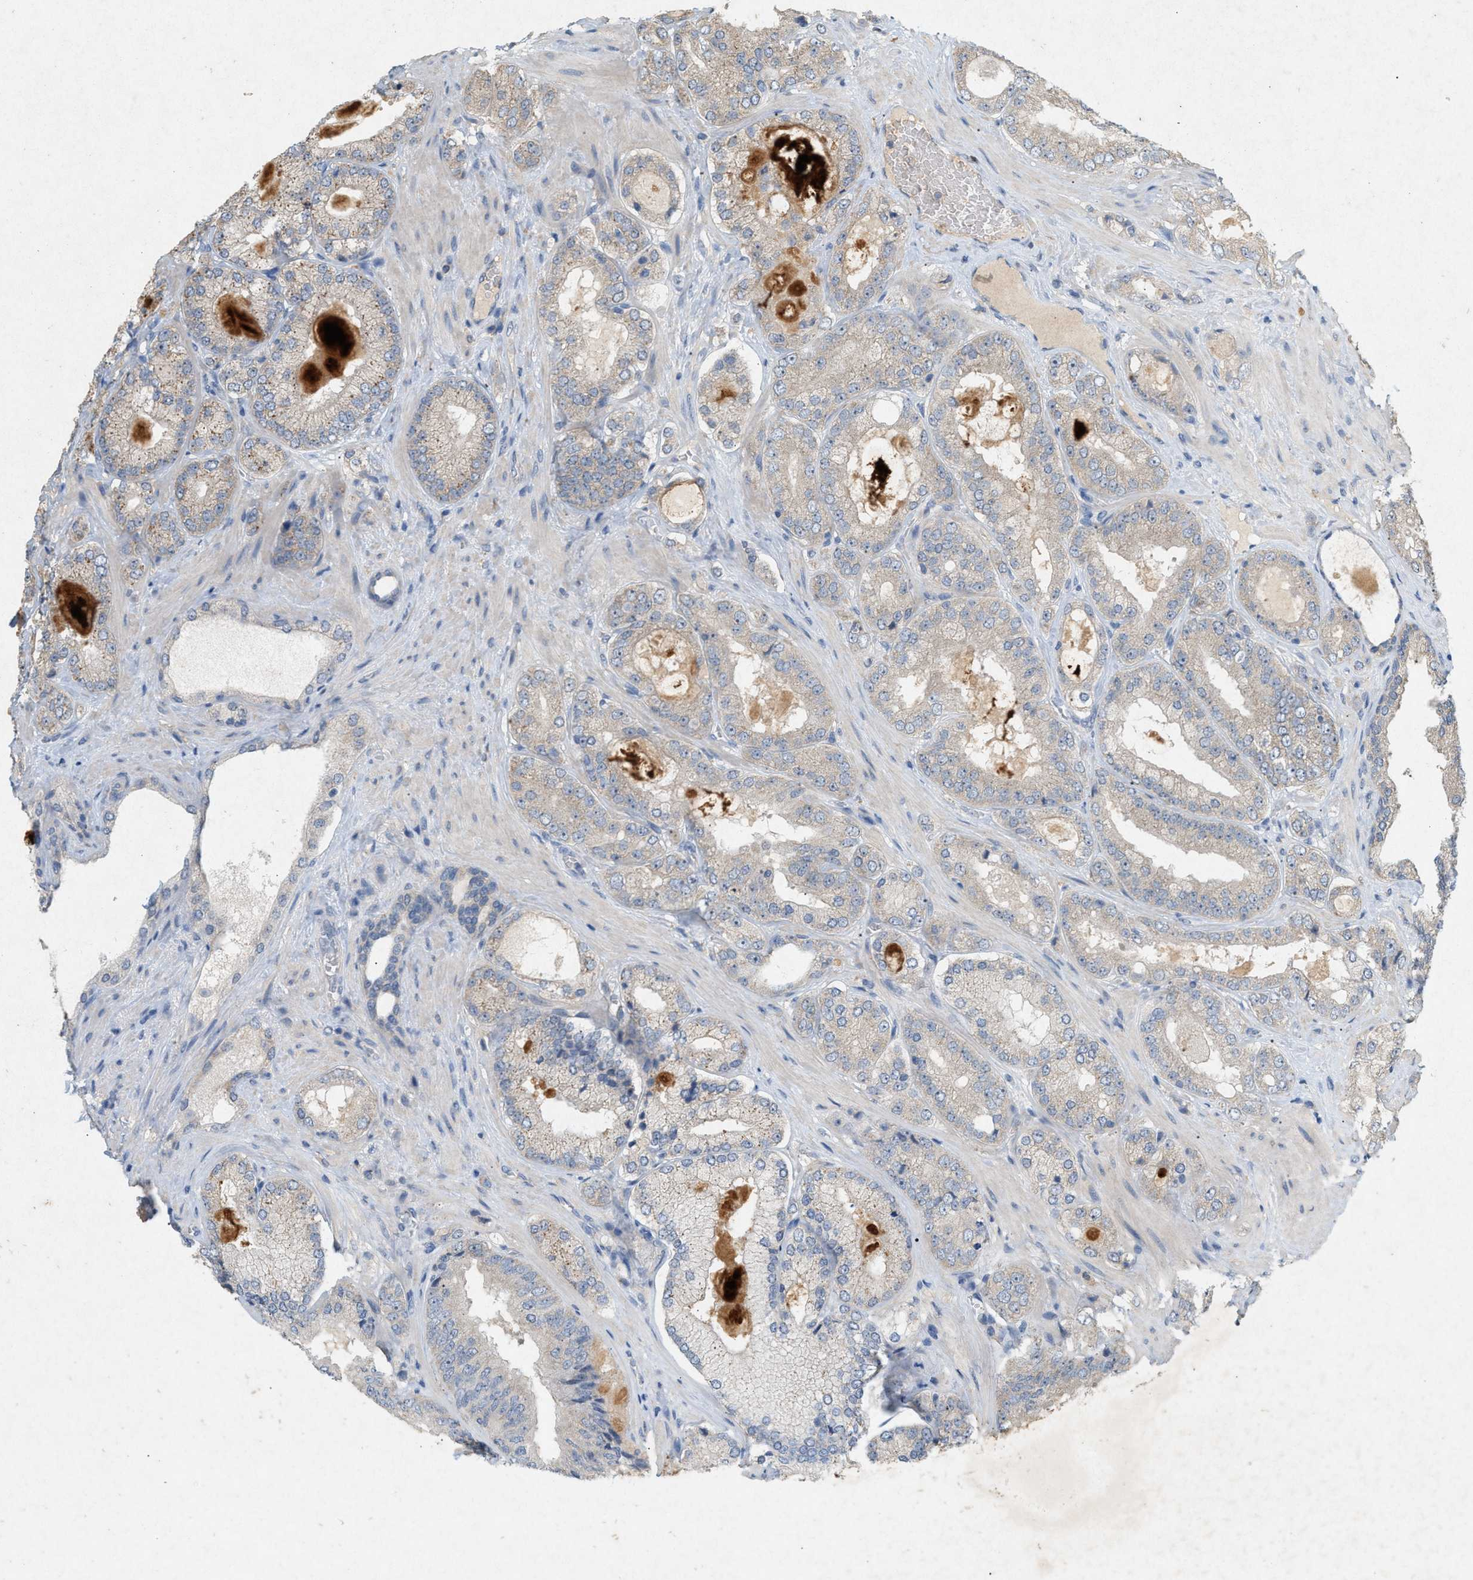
{"staining": {"intensity": "weak", "quantity": "<25%", "location": "cytoplasmic/membranous"}, "tissue": "prostate cancer", "cell_type": "Tumor cells", "image_type": "cancer", "snomed": [{"axis": "morphology", "description": "Adenocarcinoma, Low grade"}, {"axis": "topography", "description": "Prostate"}], "caption": "High magnification brightfield microscopy of prostate adenocarcinoma (low-grade) stained with DAB (brown) and counterstained with hematoxylin (blue): tumor cells show no significant staining. (Stains: DAB (3,3'-diaminobenzidine) immunohistochemistry with hematoxylin counter stain, Microscopy: brightfield microscopy at high magnification).", "gene": "DCAF7", "patient": {"sex": "male", "age": 65}}